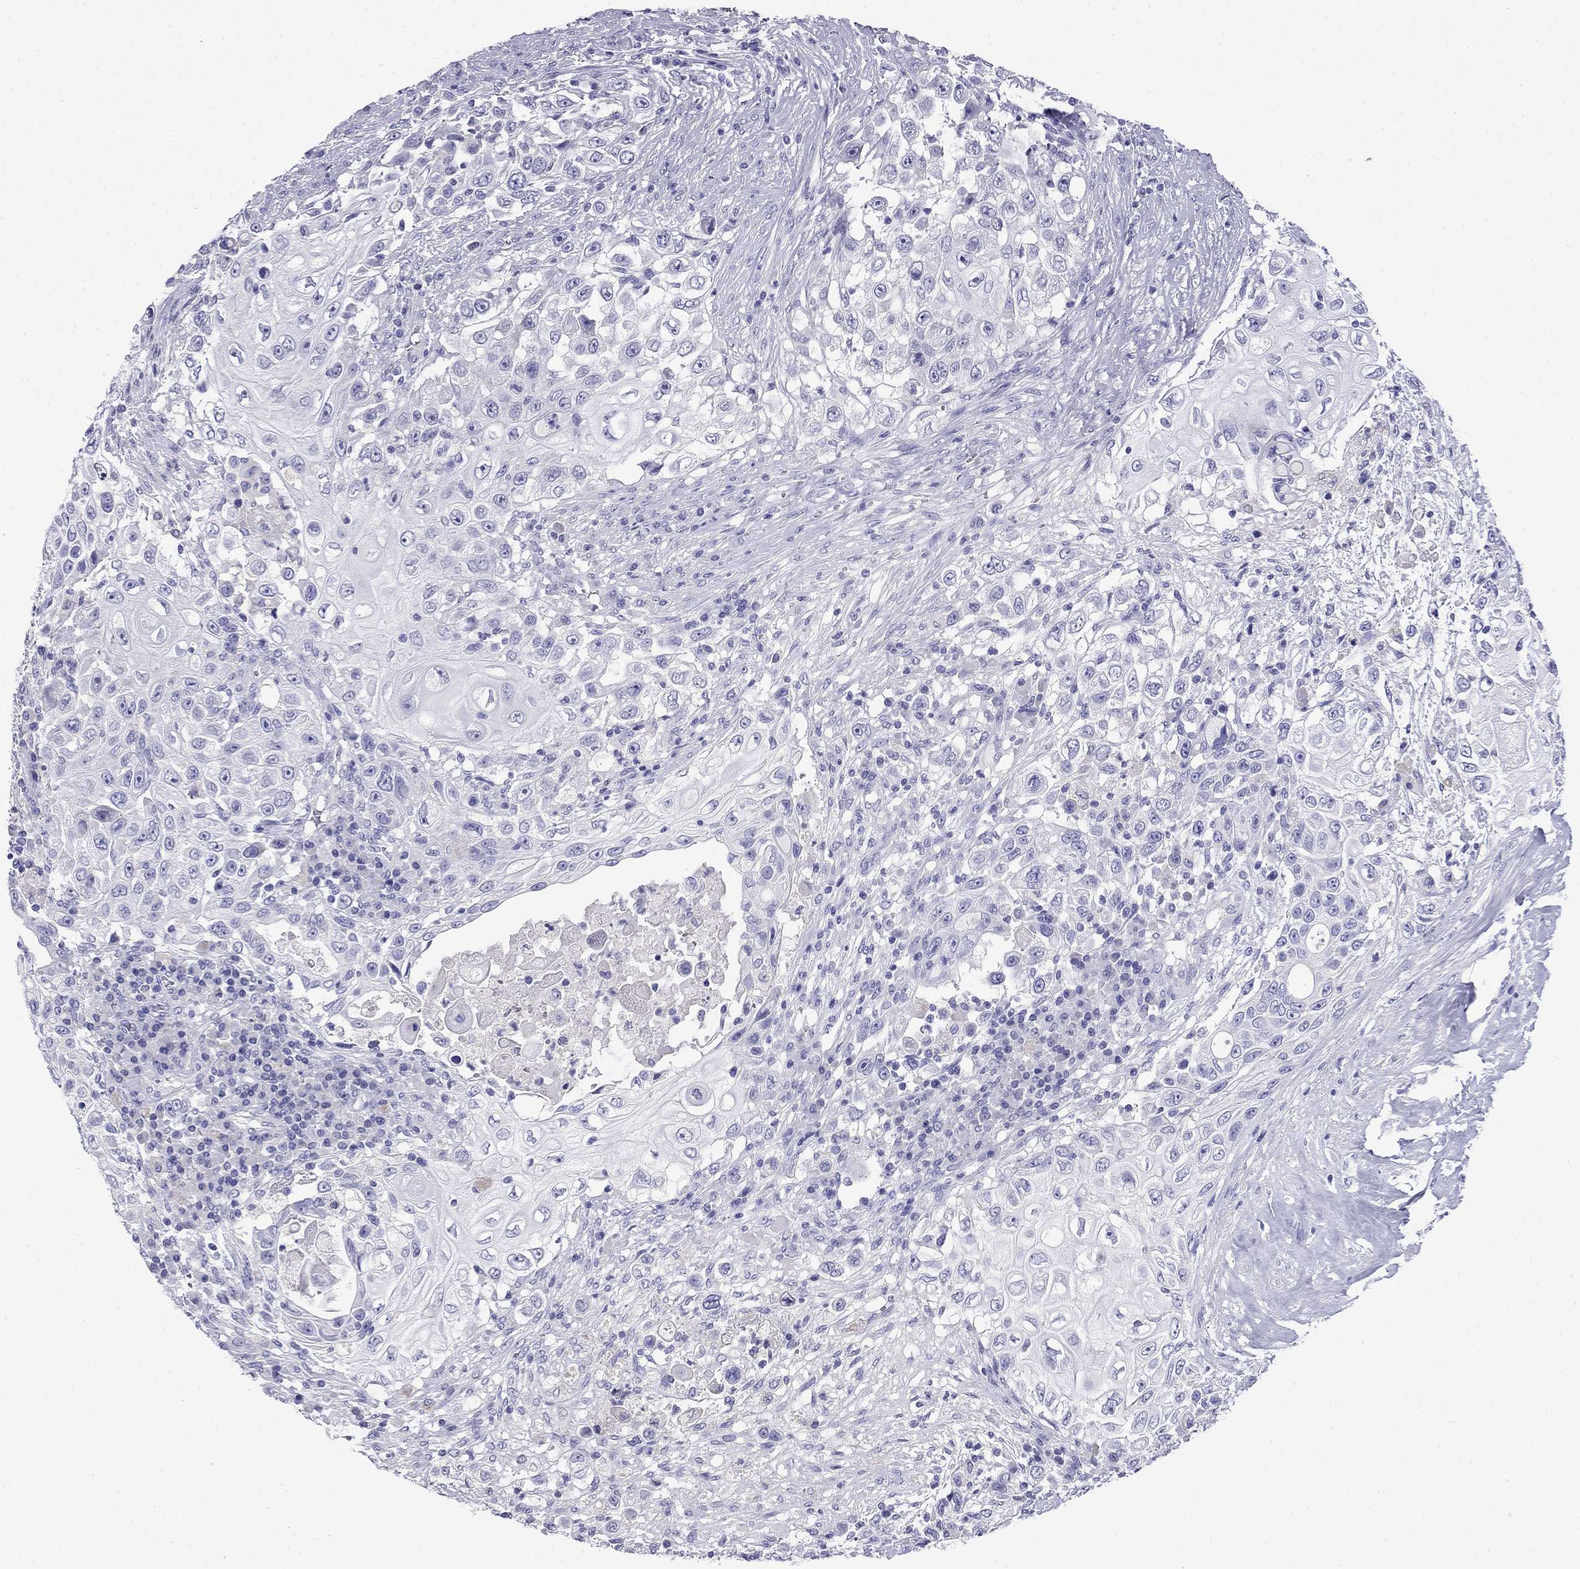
{"staining": {"intensity": "negative", "quantity": "none", "location": "none"}, "tissue": "urothelial cancer", "cell_type": "Tumor cells", "image_type": "cancer", "snomed": [{"axis": "morphology", "description": "Urothelial carcinoma, High grade"}, {"axis": "topography", "description": "Urinary bladder"}], "caption": "An IHC histopathology image of urothelial cancer is shown. There is no staining in tumor cells of urothelial cancer. (DAB immunohistochemistry (IHC) with hematoxylin counter stain).", "gene": "MYO15A", "patient": {"sex": "female", "age": 56}}